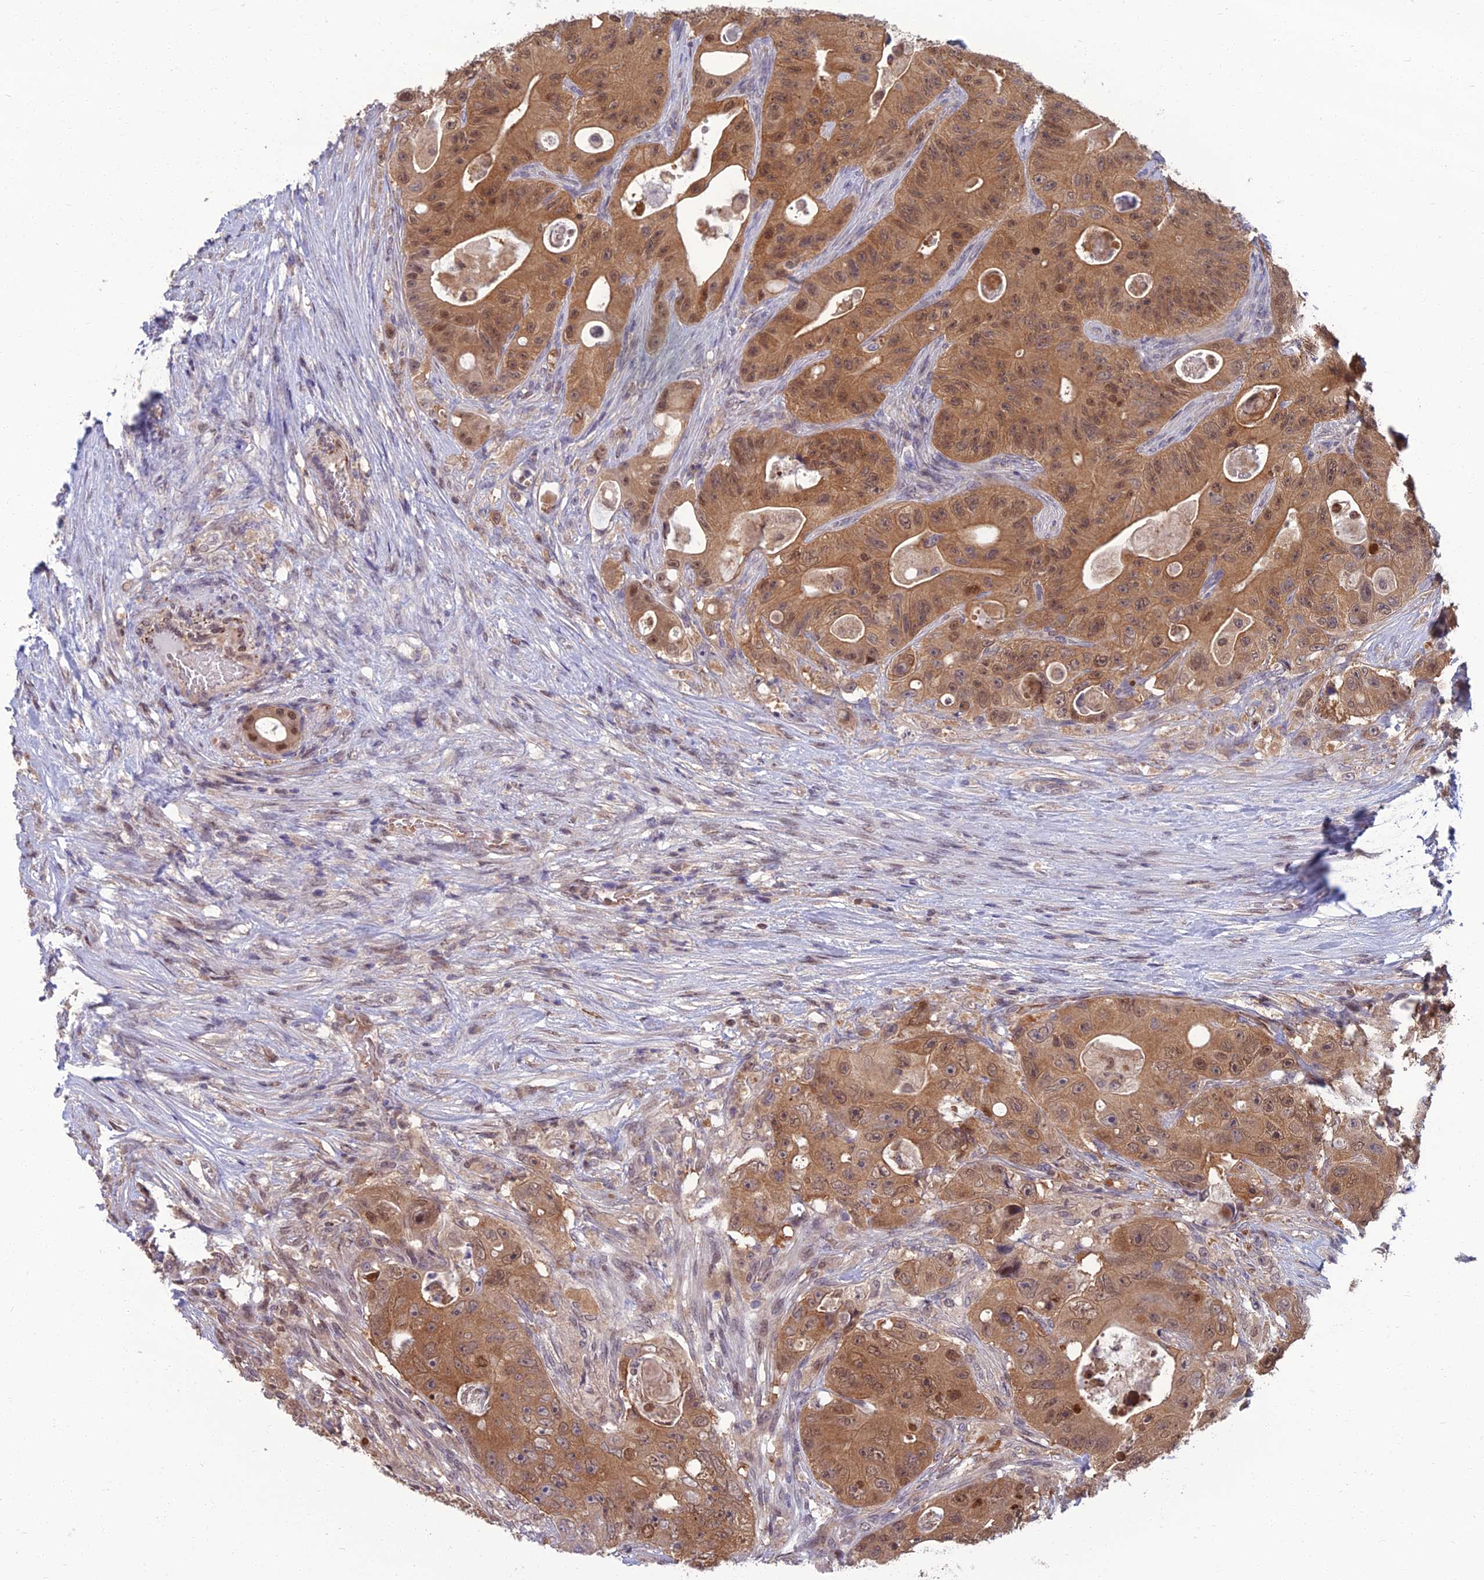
{"staining": {"intensity": "moderate", "quantity": ">75%", "location": "cytoplasmic/membranous,nuclear"}, "tissue": "colorectal cancer", "cell_type": "Tumor cells", "image_type": "cancer", "snomed": [{"axis": "morphology", "description": "Adenocarcinoma, NOS"}, {"axis": "topography", "description": "Colon"}], "caption": "A brown stain labels moderate cytoplasmic/membranous and nuclear expression of a protein in adenocarcinoma (colorectal) tumor cells.", "gene": "NR4A3", "patient": {"sex": "female", "age": 46}}